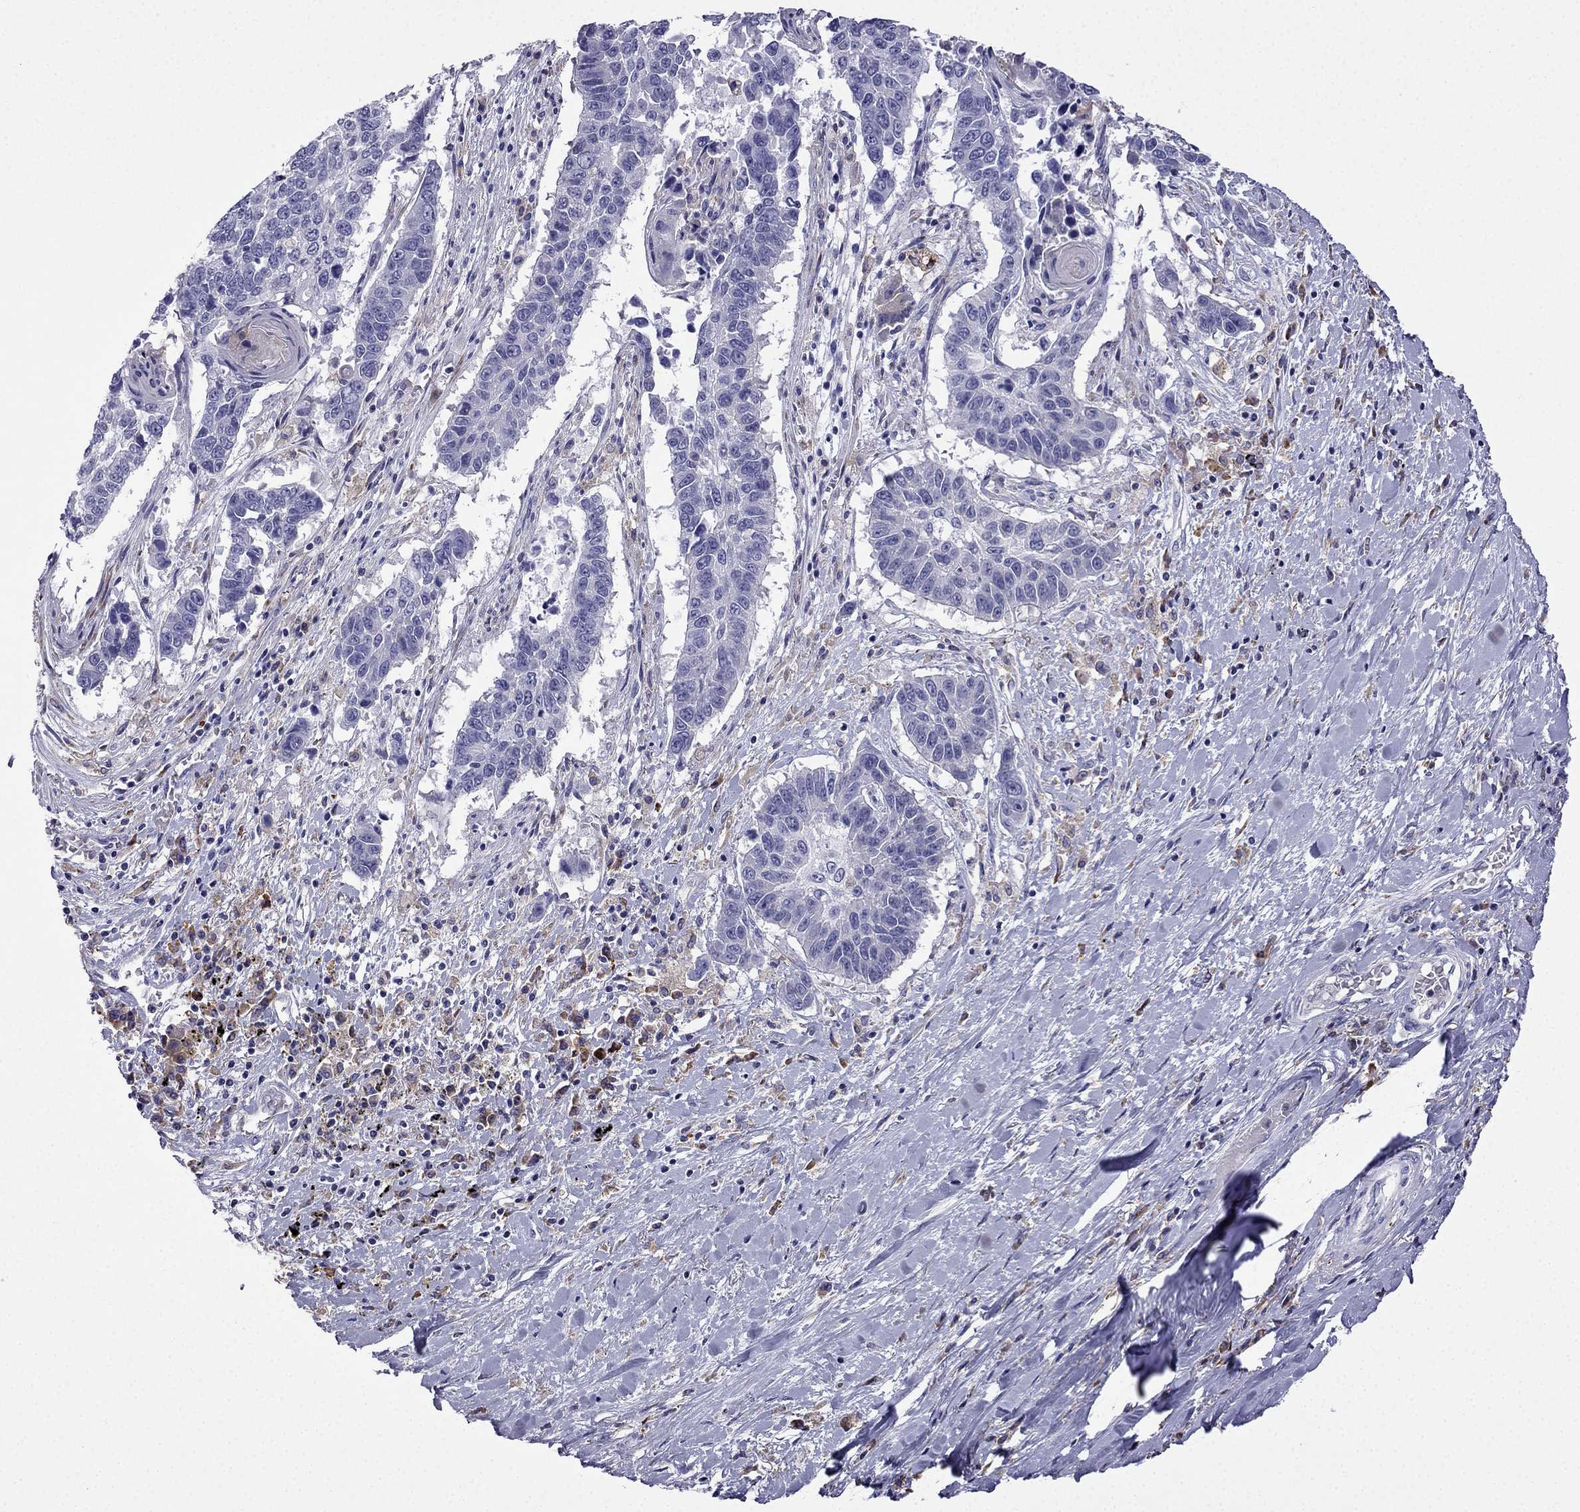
{"staining": {"intensity": "negative", "quantity": "none", "location": "none"}, "tissue": "lung cancer", "cell_type": "Tumor cells", "image_type": "cancer", "snomed": [{"axis": "morphology", "description": "Squamous cell carcinoma, NOS"}, {"axis": "topography", "description": "Lung"}], "caption": "Lung cancer was stained to show a protein in brown. There is no significant staining in tumor cells.", "gene": "TSSK4", "patient": {"sex": "male", "age": 73}}